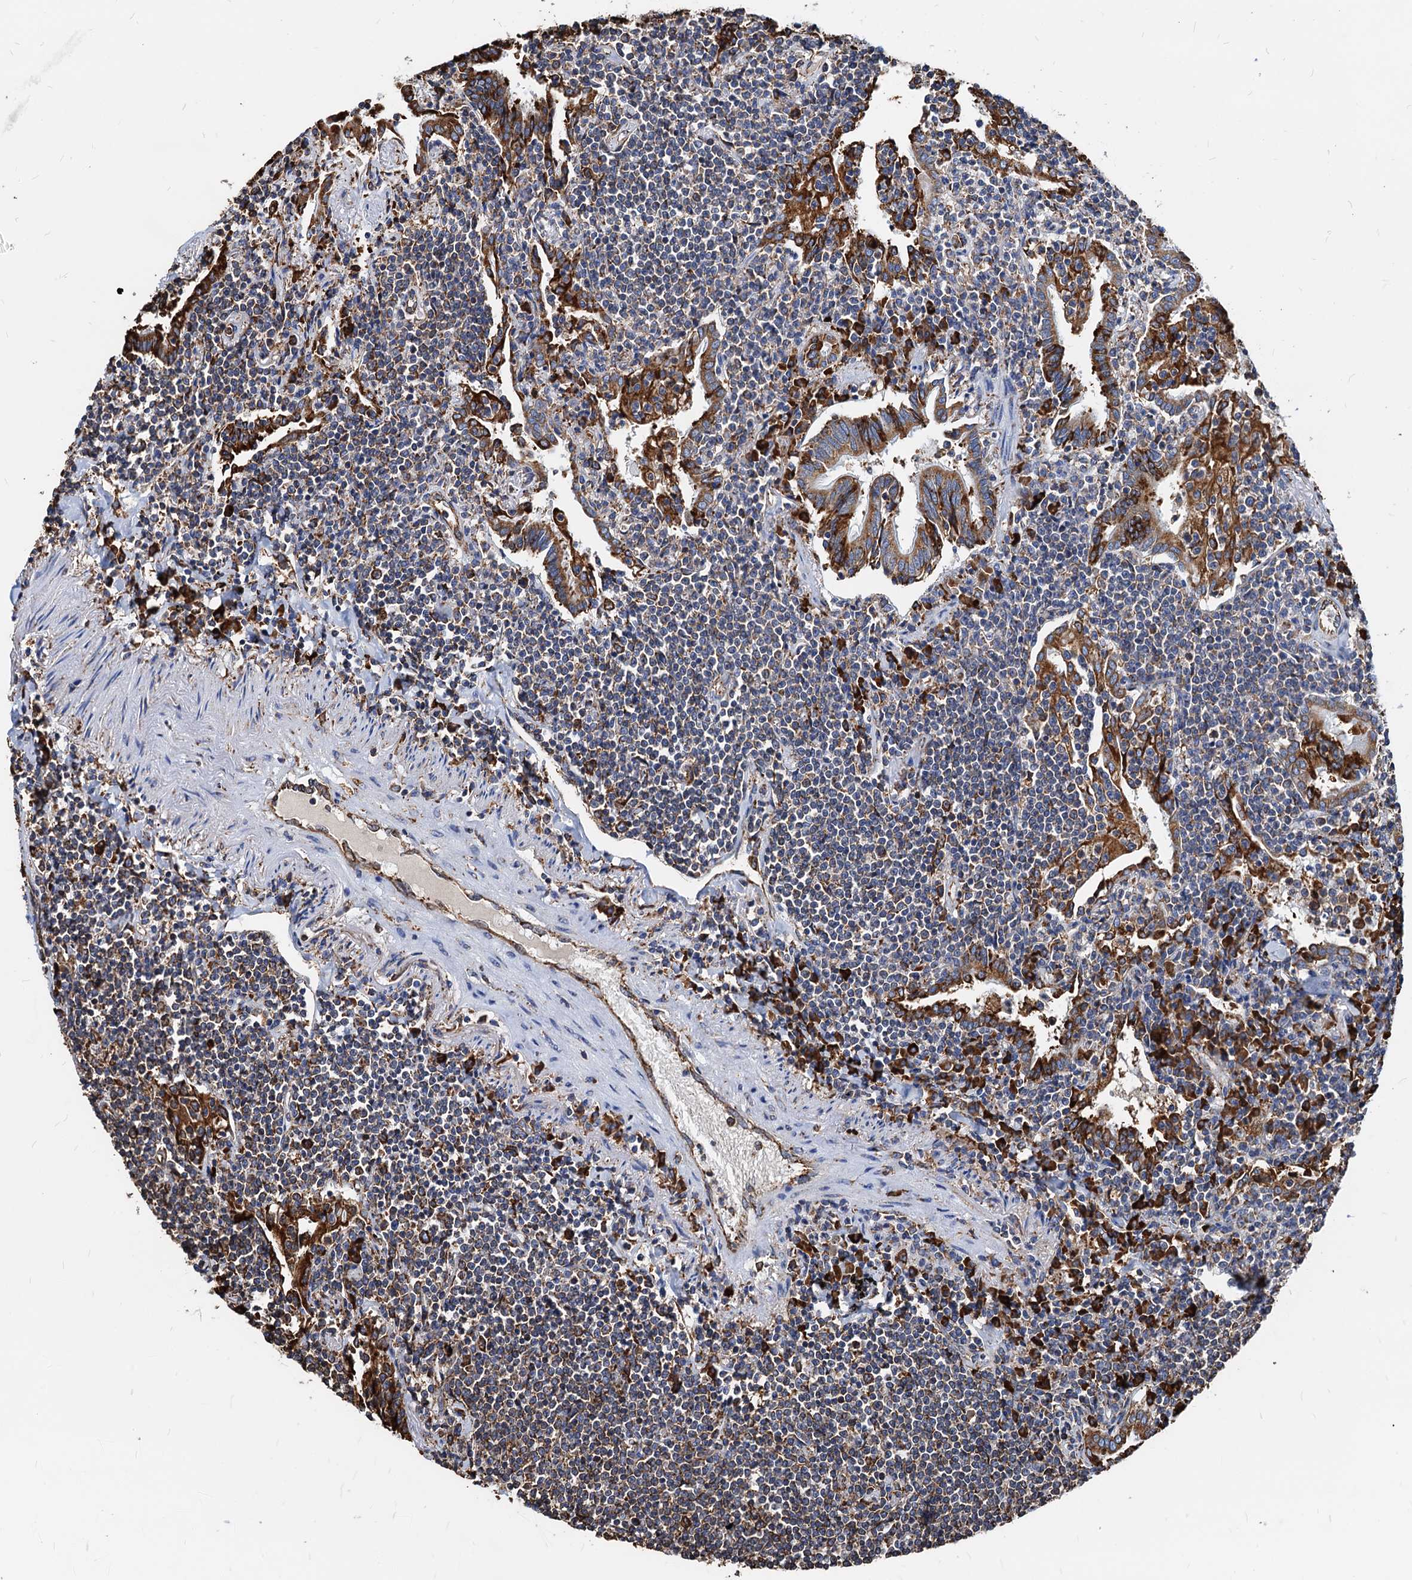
{"staining": {"intensity": "moderate", "quantity": "<25%", "location": "cytoplasmic/membranous"}, "tissue": "lymphoma", "cell_type": "Tumor cells", "image_type": "cancer", "snomed": [{"axis": "morphology", "description": "Malignant lymphoma, non-Hodgkin's type, Low grade"}, {"axis": "topography", "description": "Lung"}], "caption": "Moderate cytoplasmic/membranous positivity is seen in about <25% of tumor cells in lymphoma. (DAB (3,3'-diaminobenzidine) IHC, brown staining for protein, blue staining for nuclei).", "gene": "HSPA5", "patient": {"sex": "female", "age": 71}}